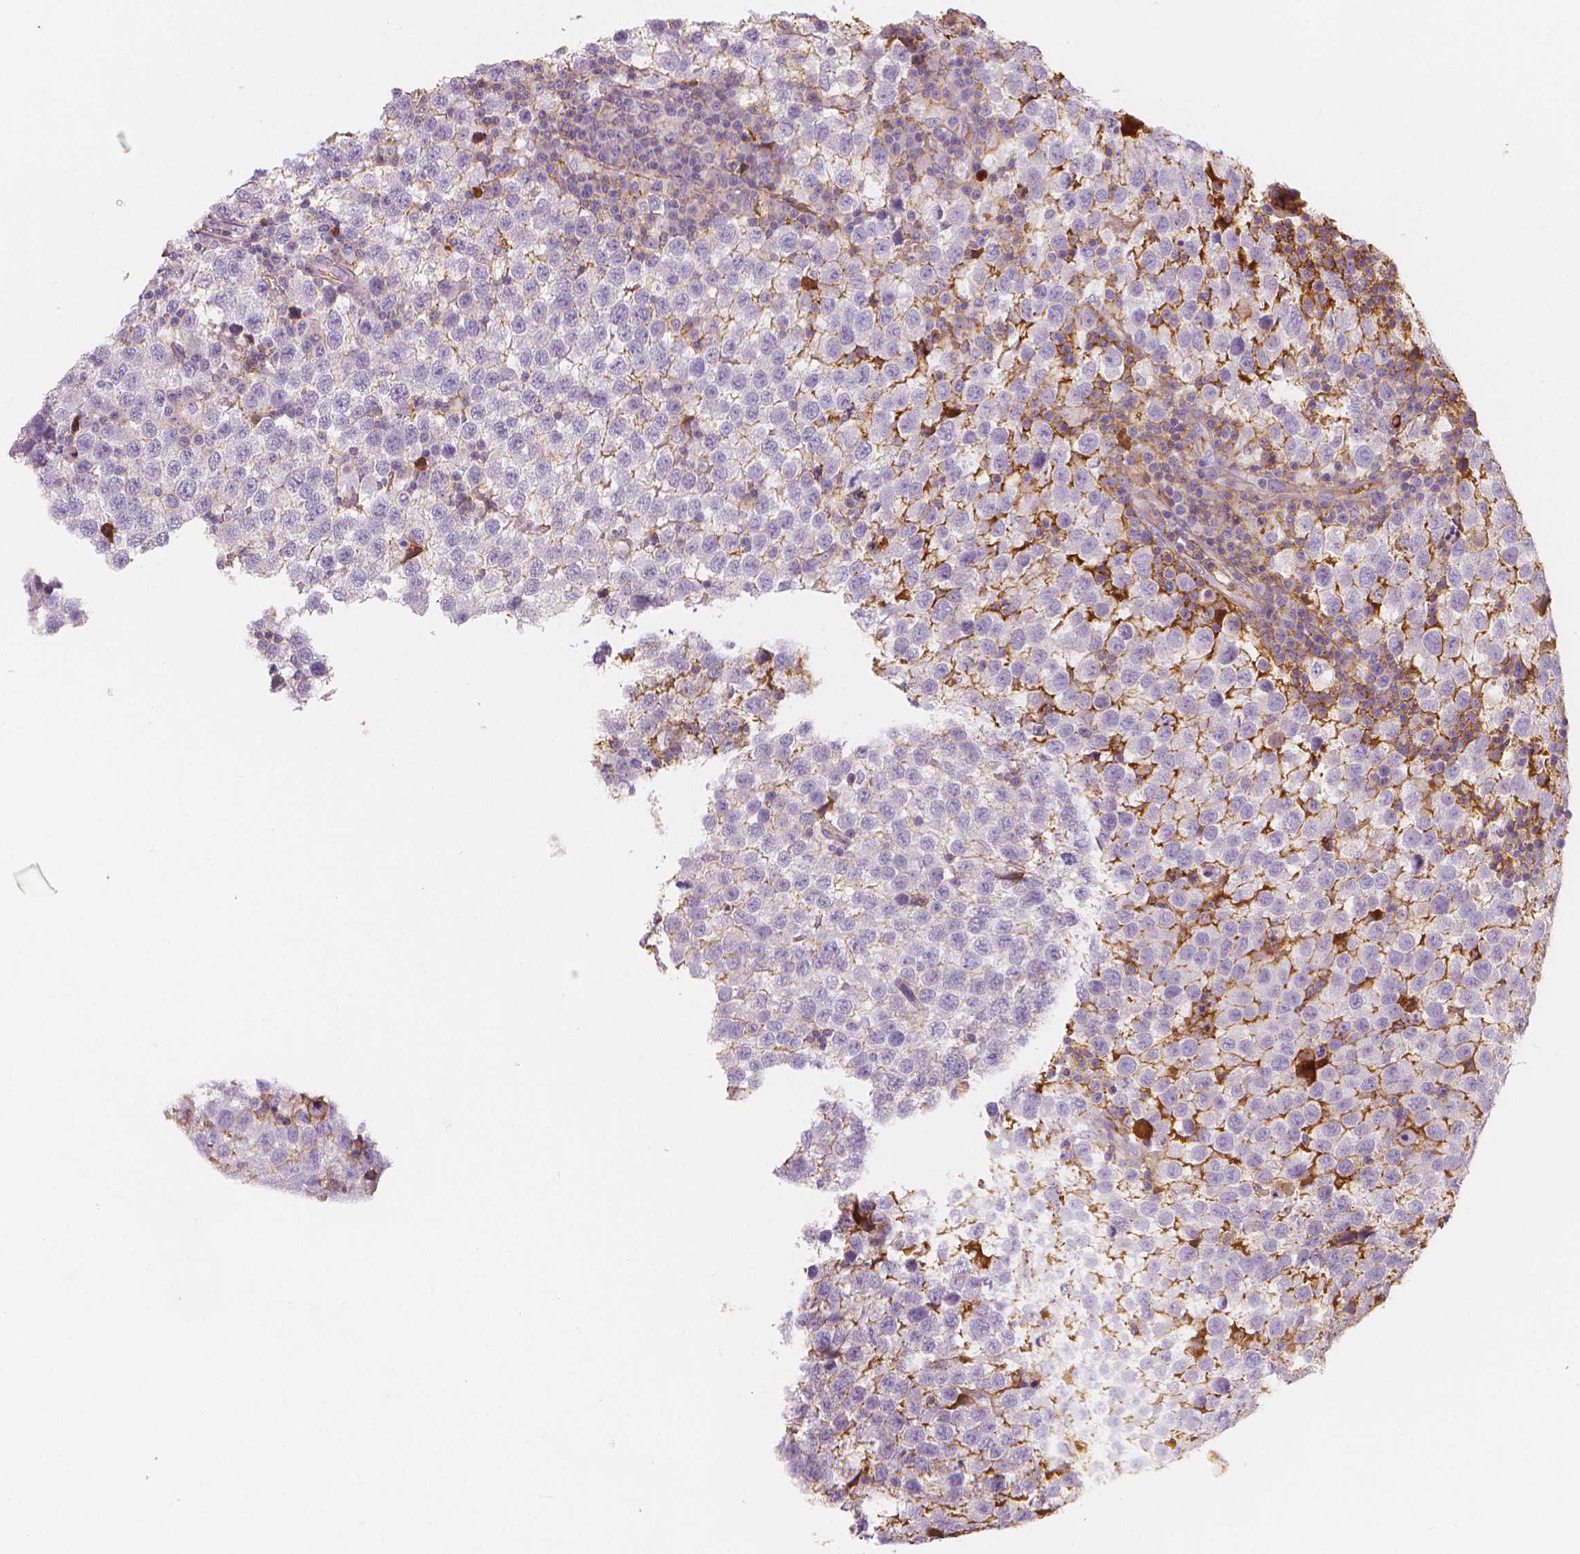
{"staining": {"intensity": "negative", "quantity": "none", "location": "none"}, "tissue": "testis cancer", "cell_type": "Tumor cells", "image_type": "cancer", "snomed": [{"axis": "morphology", "description": "Seminoma, NOS"}, {"axis": "topography", "description": "Testis"}], "caption": "This is an IHC image of testis seminoma. There is no positivity in tumor cells.", "gene": "APOA4", "patient": {"sex": "male", "age": 34}}